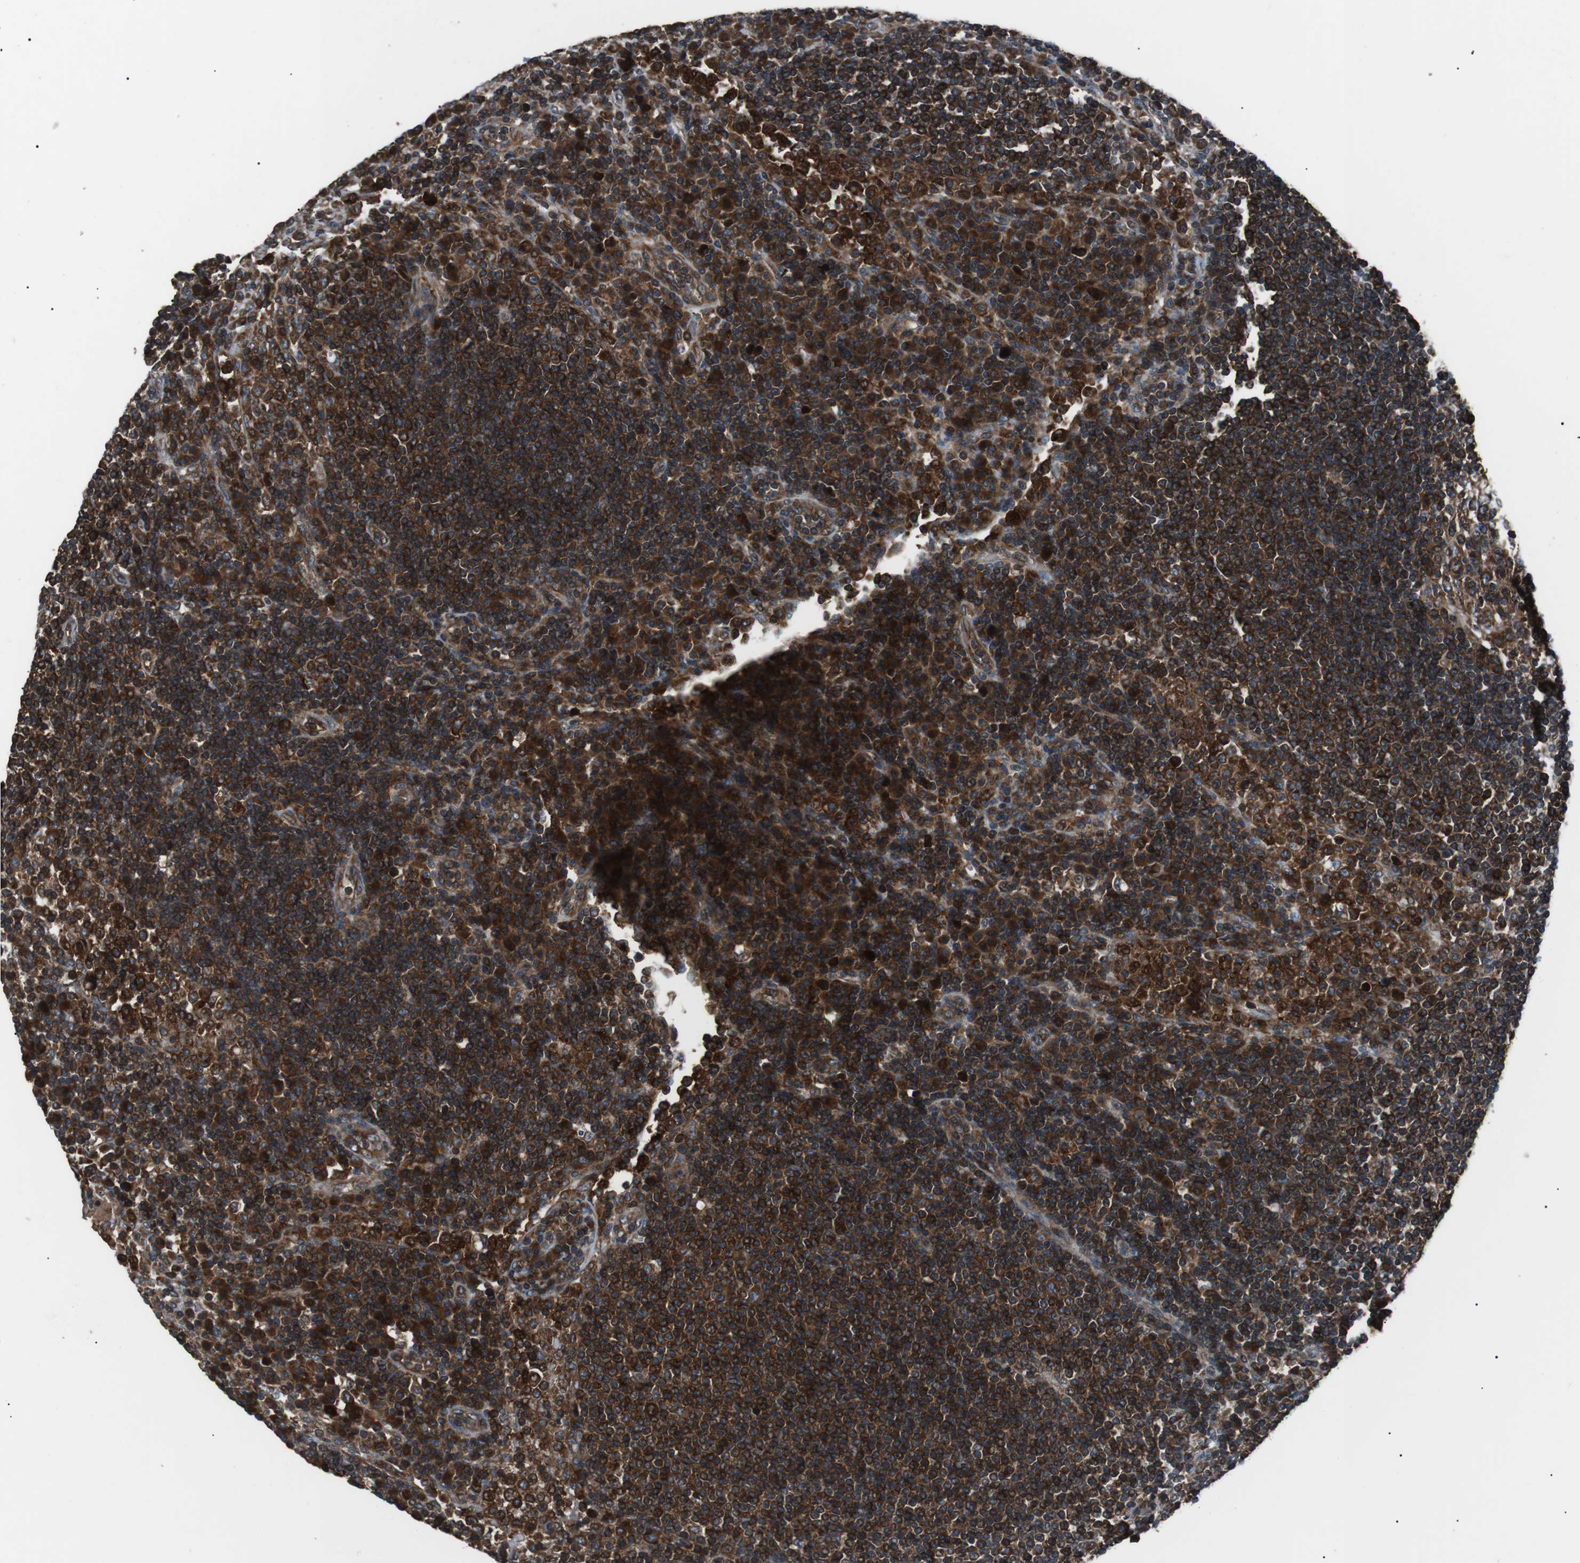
{"staining": {"intensity": "strong", "quantity": ">75%", "location": "cytoplasmic/membranous"}, "tissue": "lymph node", "cell_type": "Germinal center cells", "image_type": "normal", "snomed": [{"axis": "morphology", "description": "Normal tissue, NOS"}, {"axis": "topography", "description": "Lymph node"}], "caption": "A brown stain highlights strong cytoplasmic/membranous expression of a protein in germinal center cells of normal human lymph node. (Stains: DAB in brown, nuclei in blue, Microscopy: brightfield microscopy at high magnification).", "gene": "GPR161", "patient": {"sex": "female", "age": 53}}